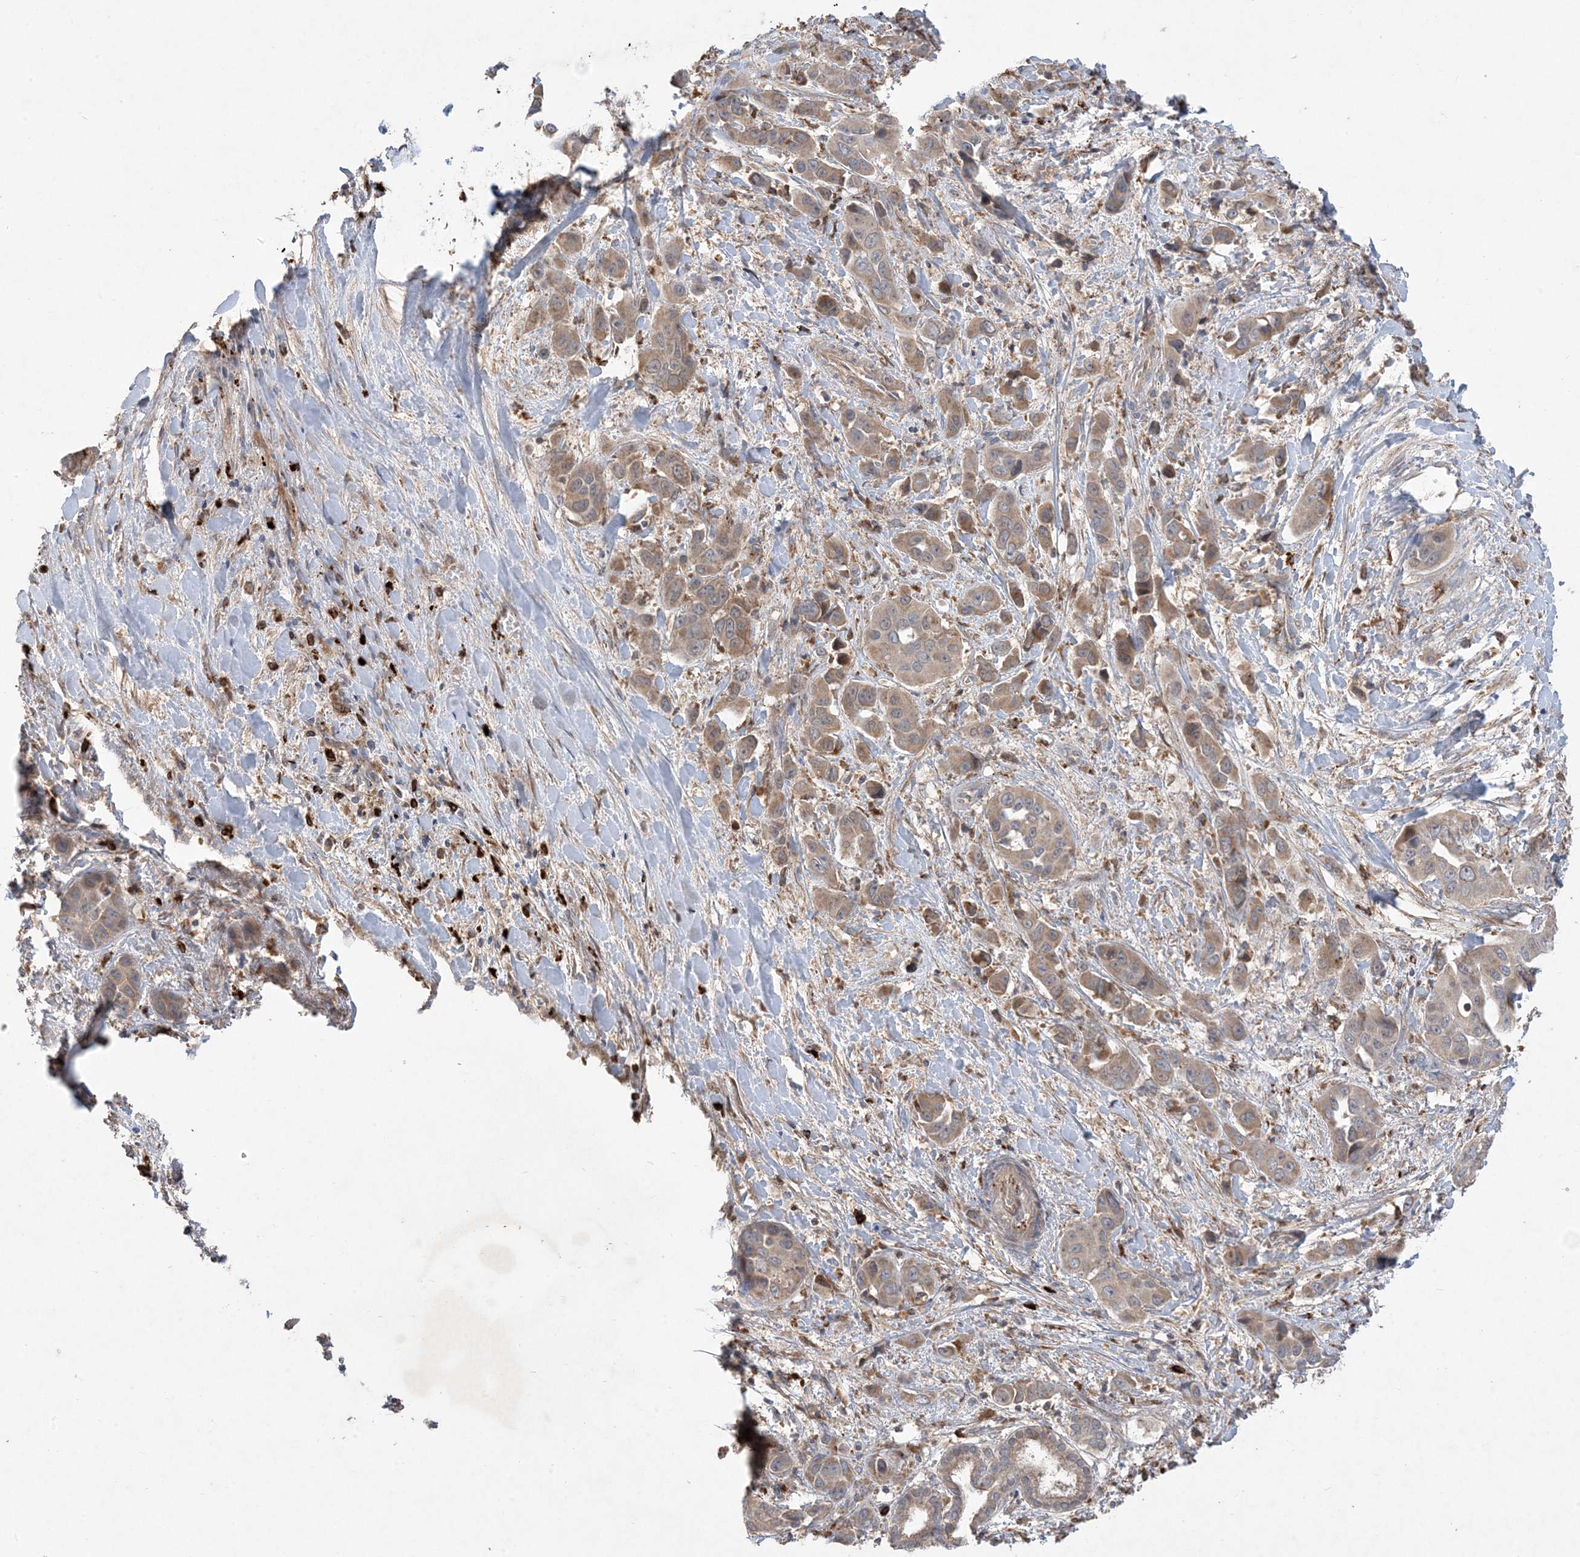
{"staining": {"intensity": "weak", "quantity": ">75%", "location": "cytoplasmic/membranous"}, "tissue": "liver cancer", "cell_type": "Tumor cells", "image_type": "cancer", "snomed": [{"axis": "morphology", "description": "Cholangiocarcinoma"}, {"axis": "topography", "description": "Liver"}], "caption": "There is low levels of weak cytoplasmic/membranous positivity in tumor cells of liver cancer, as demonstrated by immunohistochemical staining (brown color).", "gene": "MASP2", "patient": {"sex": "female", "age": 52}}